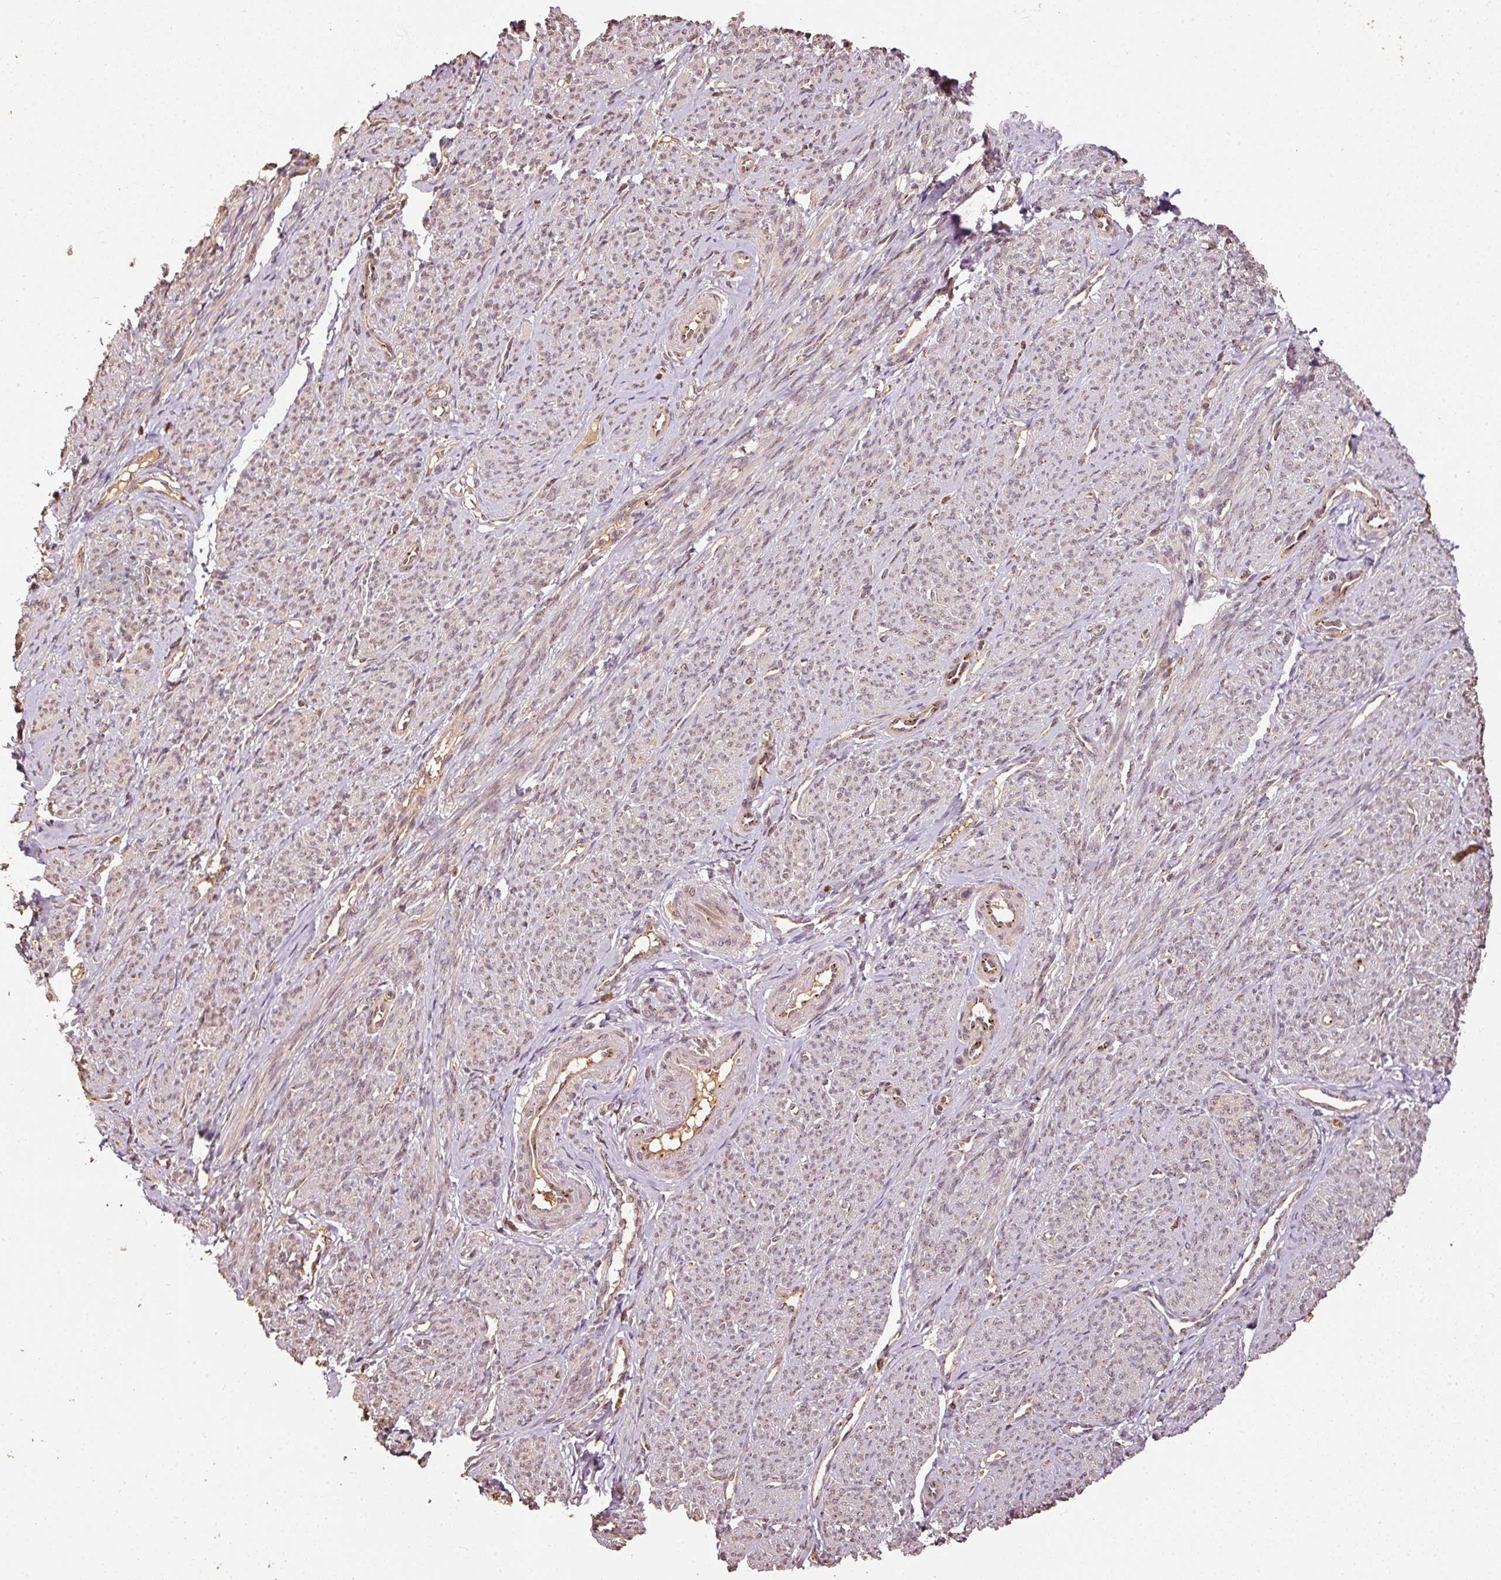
{"staining": {"intensity": "moderate", "quantity": ">75%", "location": "cytoplasmic/membranous"}, "tissue": "smooth muscle", "cell_type": "Smooth muscle cells", "image_type": "normal", "snomed": [{"axis": "morphology", "description": "Normal tissue, NOS"}, {"axis": "topography", "description": "Smooth muscle"}], "caption": "Immunohistochemical staining of normal smooth muscle shows medium levels of moderate cytoplasmic/membranous staining in about >75% of smooth muscle cells.", "gene": "FUT8", "patient": {"sex": "female", "age": 65}}